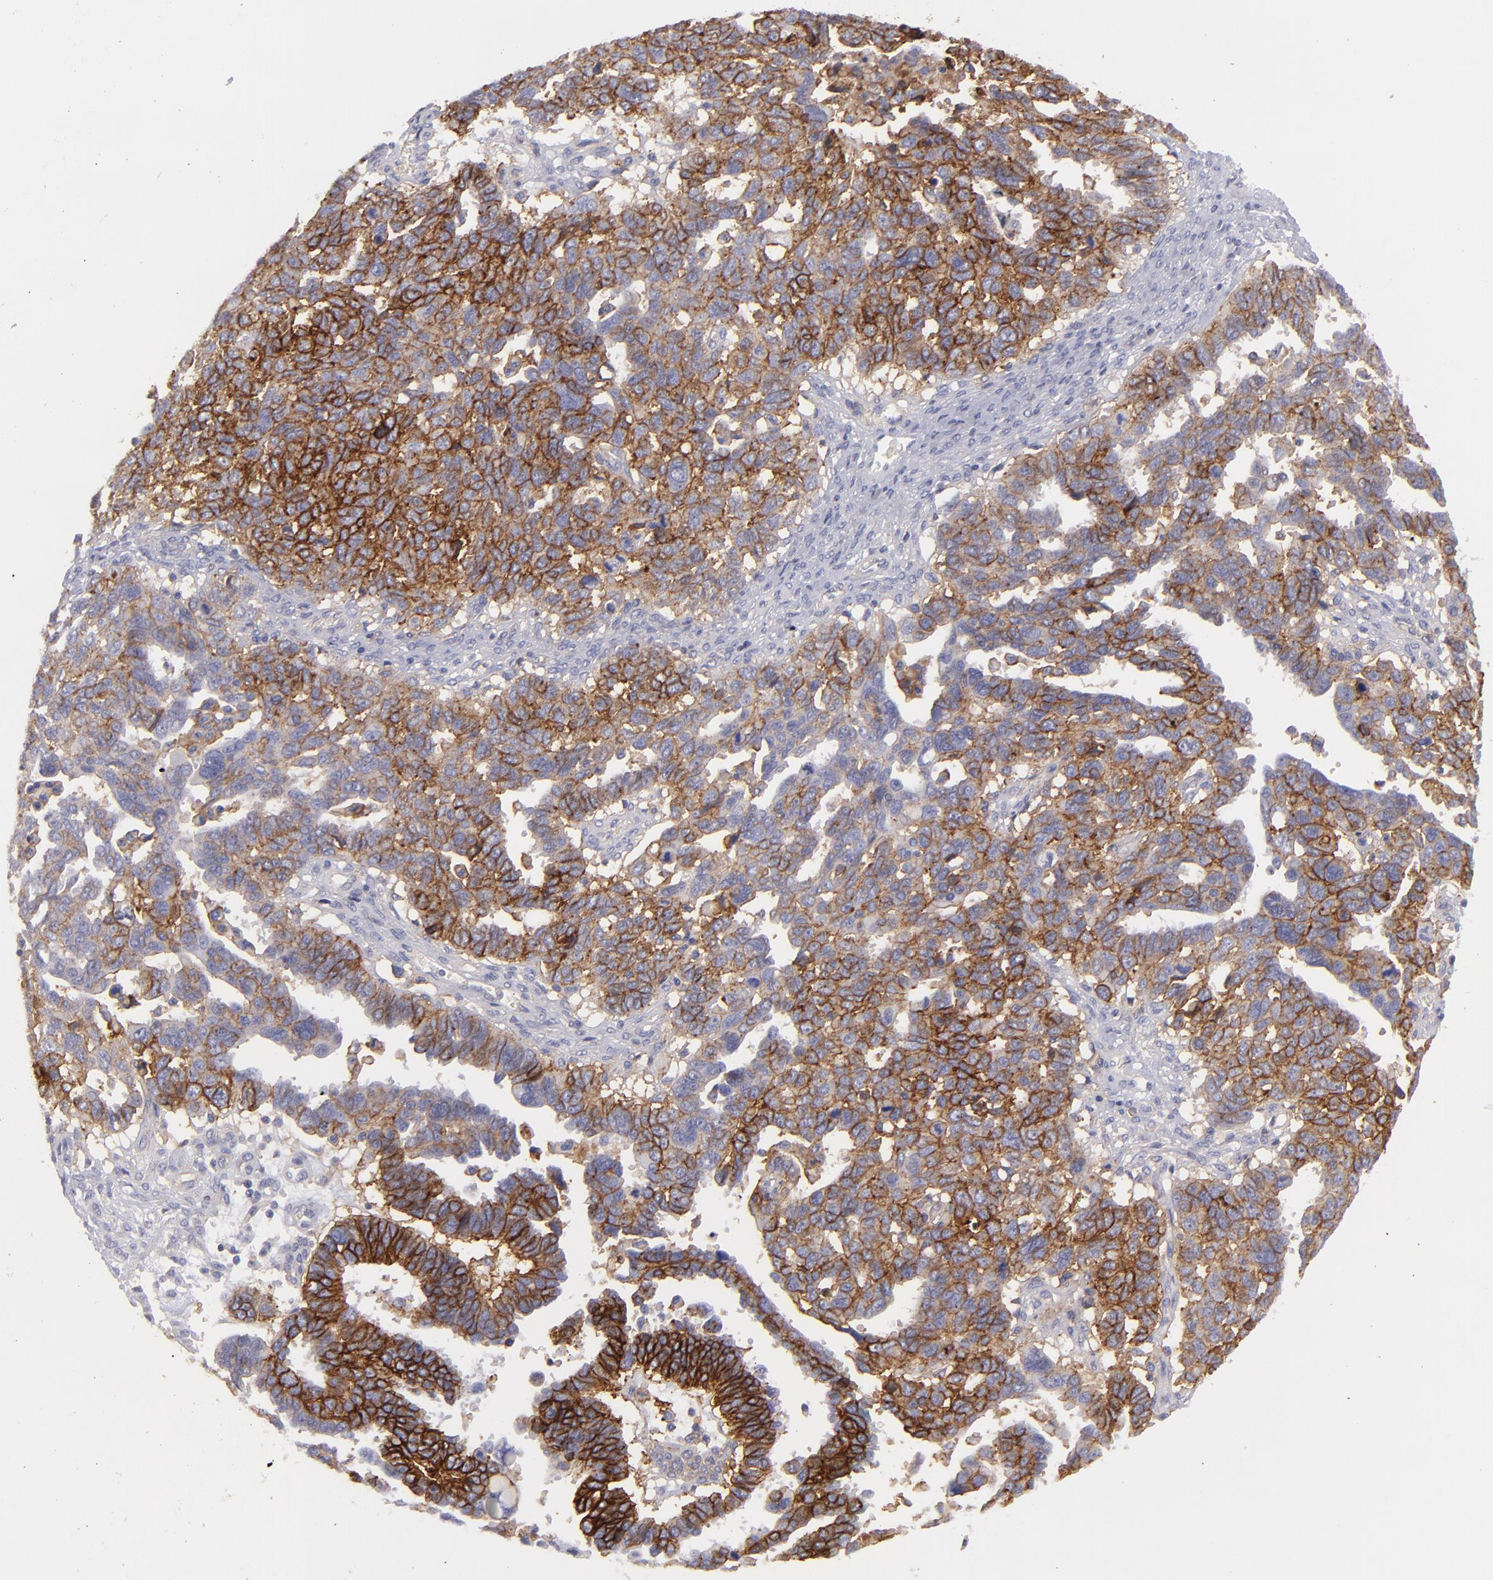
{"staining": {"intensity": "strong", "quantity": "25%-75%", "location": "cytoplasmic/membranous"}, "tissue": "ovarian cancer", "cell_type": "Tumor cells", "image_type": "cancer", "snomed": [{"axis": "morphology", "description": "Carcinoma, endometroid"}, {"axis": "morphology", "description": "Cystadenocarcinoma, serous, NOS"}, {"axis": "topography", "description": "Ovary"}], "caption": "High-power microscopy captured an immunohistochemistry (IHC) micrograph of ovarian cancer, revealing strong cytoplasmic/membranous positivity in about 25%-75% of tumor cells.", "gene": "BSG", "patient": {"sex": "female", "age": 45}}